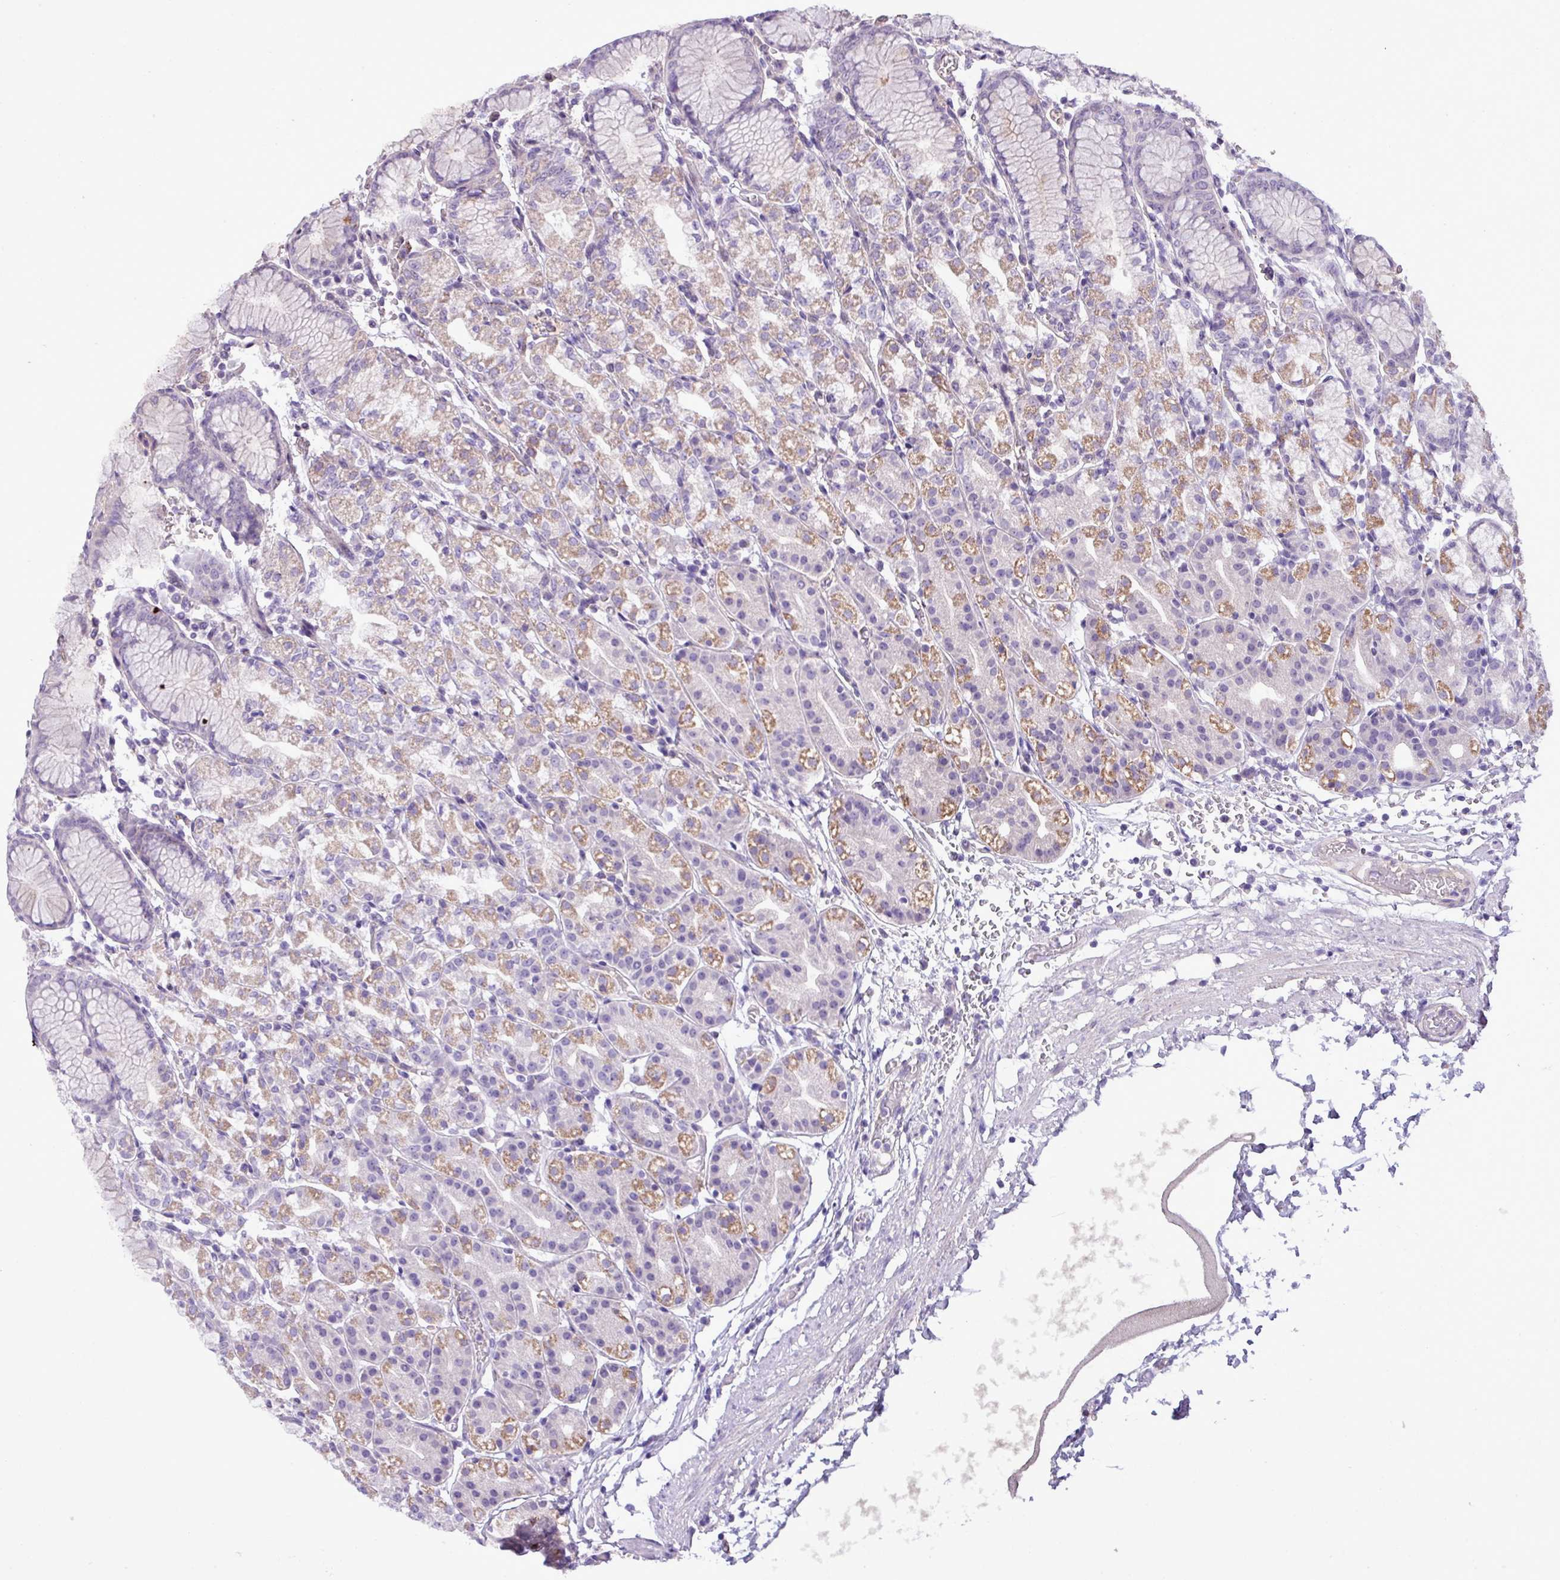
{"staining": {"intensity": "moderate", "quantity": "25%-75%", "location": "cytoplasmic/membranous"}, "tissue": "stomach", "cell_type": "Glandular cells", "image_type": "normal", "snomed": [{"axis": "morphology", "description": "Normal tissue, NOS"}, {"axis": "topography", "description": "Stomach"}], "caption": "Approximately 25%-75% of glandular cells in normal human stomach demonstrate moderate cytoplasmic/membranous protein positivity as visualized by brown immunohistochemical staining.", "gene": "CD248", "patient": {"sex": "female", "age": 57}}